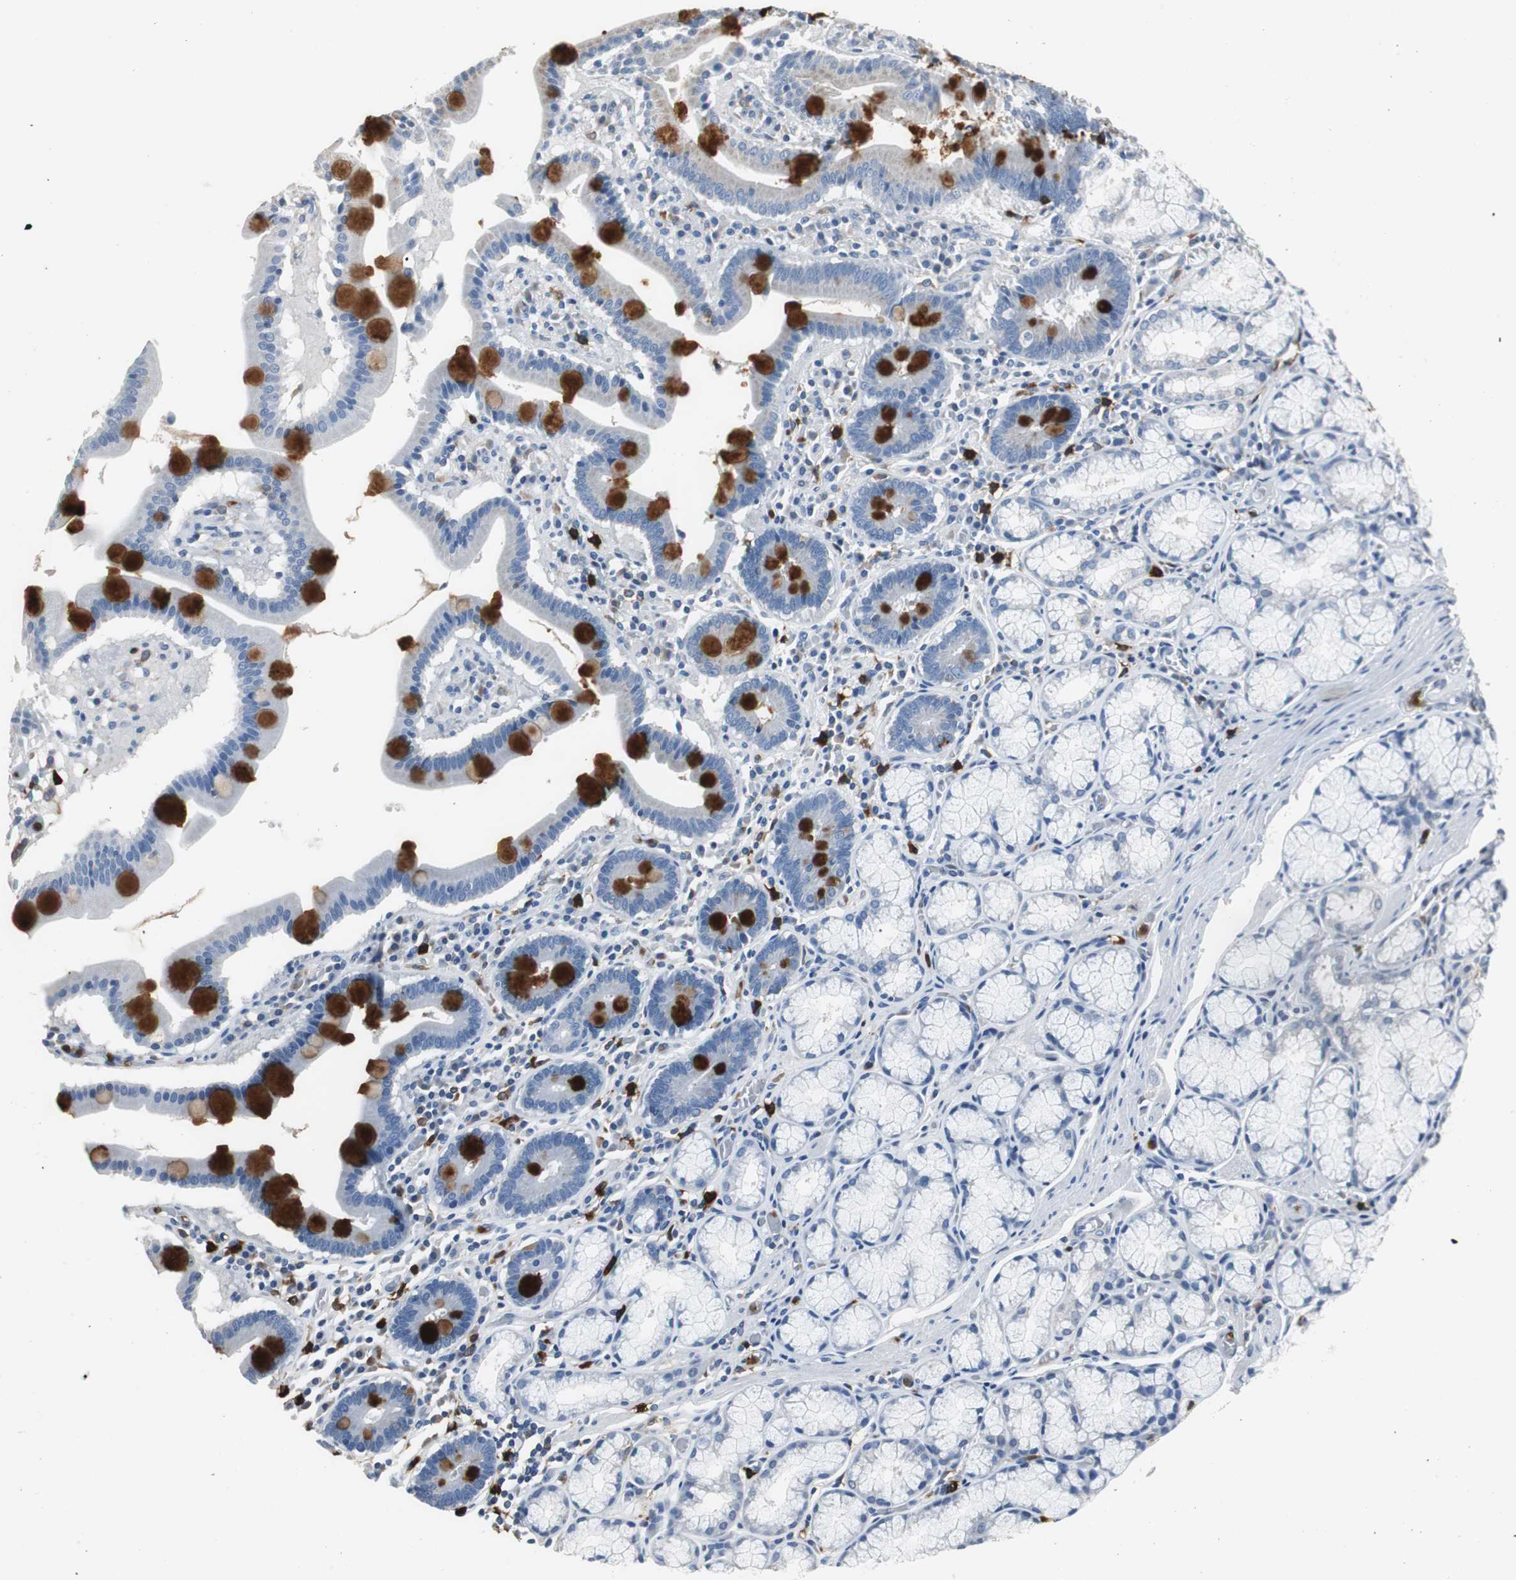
{"staining": {"intensity": "strong", "quantity": "<25%", "location": "cytoplasmic/membranous"}, "tissue": "stomach", "cell_type": "Glandular cells", "image_type": "normal", "snomed": [{"axis": "morphology", "description": "Normal tissue, NOS"}, {"axis": "topography", "description": "Stomach, lower"}], "caption": "High-magnification brightfield microscopy of normal stomach stained with DAB (brown) and counterstained with hematoxylin (blue). glandular cells exhibit strong cytoplasmic/membranous expression is present in about<25% of cells.", "gene": "NCF2", "patient": {"sex": "male", "age": 56}}